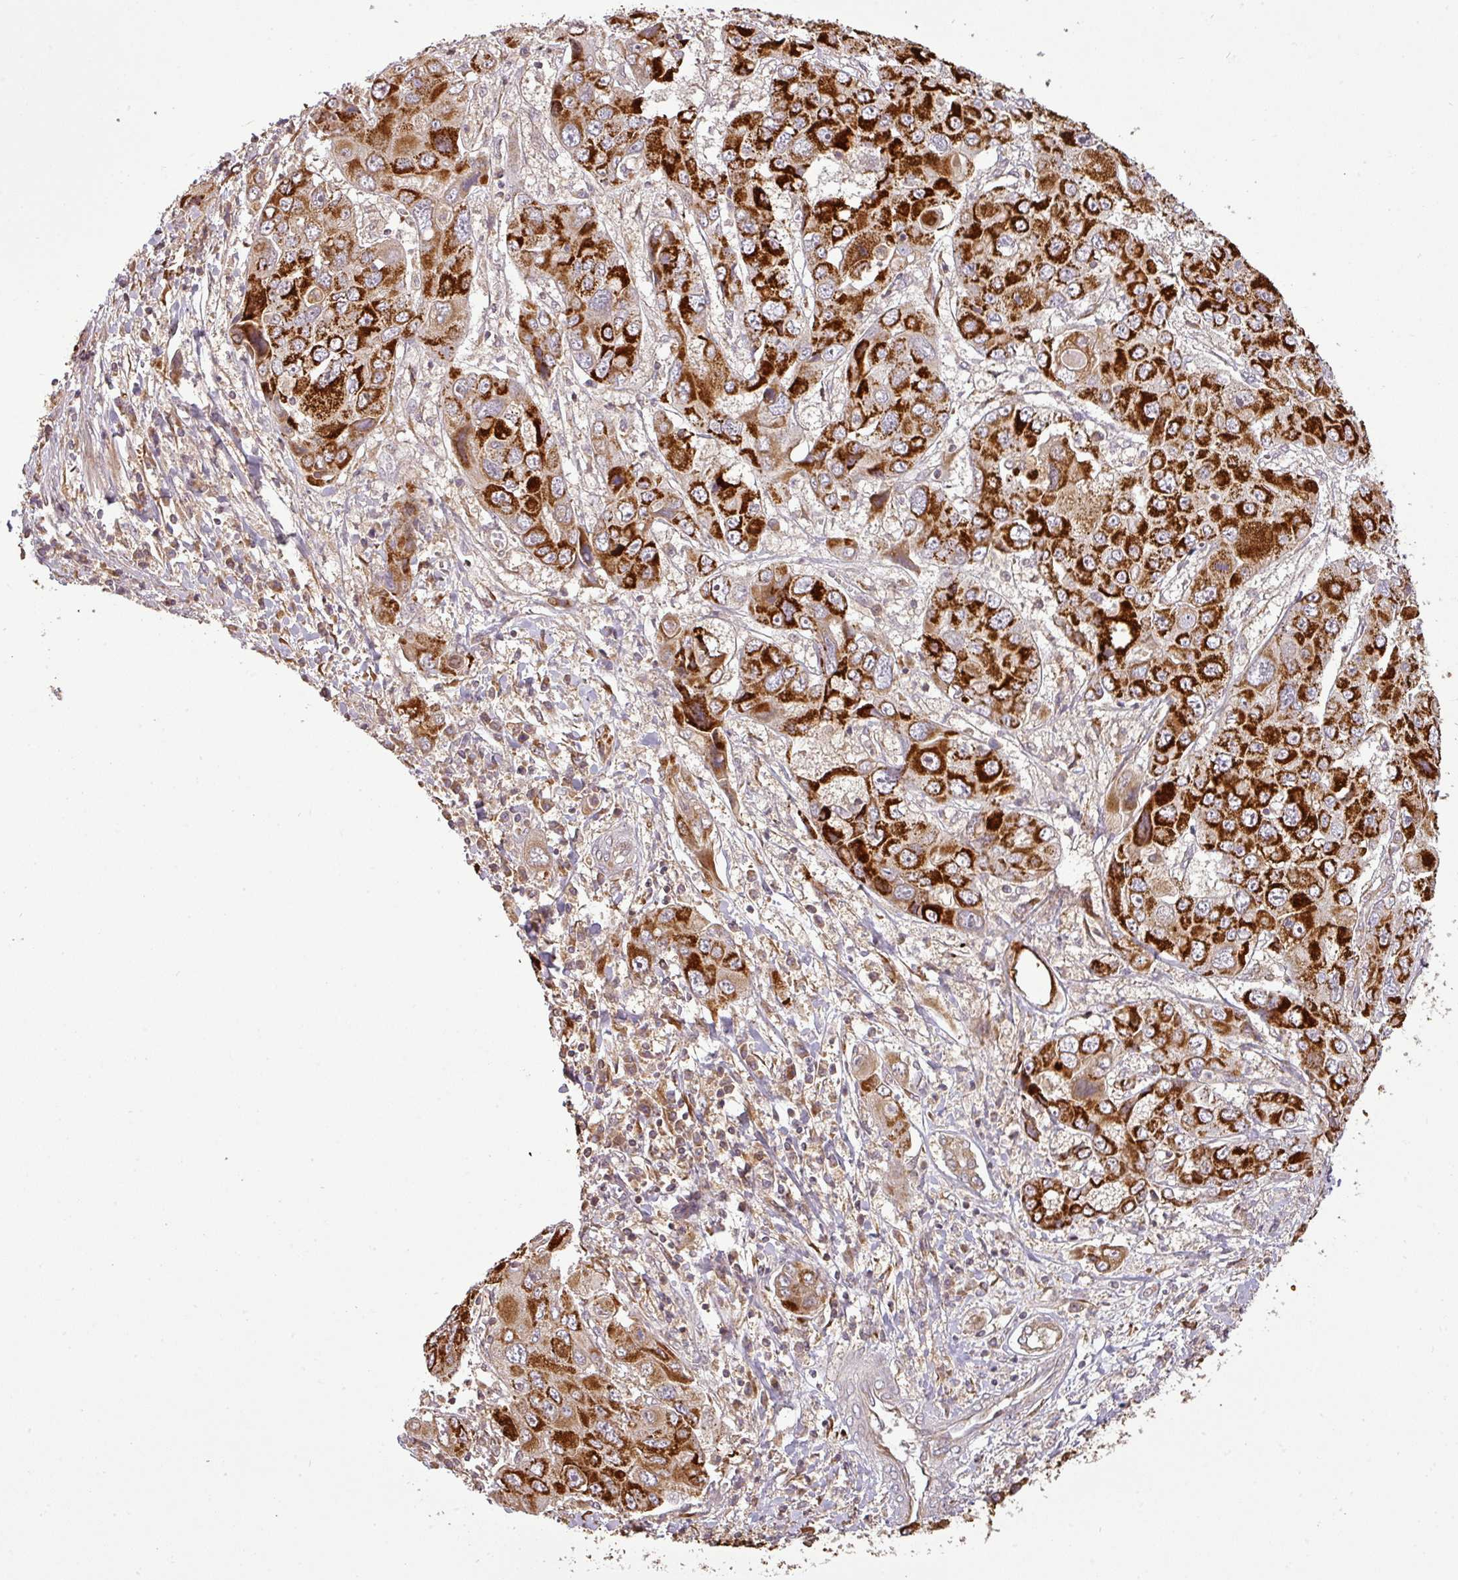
{"staining": {"intensity": "strong", "quantity": ">75%", "location": "cytoplasmic/membranous"}, "tissue": "liver cancer", "cell_type": "Tumor cells", "image_type": "cancer", "snomed": [{"axis": "morphology", "description": "Cholangiocarcinoma"}, {"axis": "topography", "description": "Liver"}], "caption": "Protein staining of cholangiocarcinoma (liver) tissue reveals strong cytoplasmic/membranous staining in approximately >75% of tumor cells. (DAB = brown stain, brightfield microscopy at high magnification).", "gene": "FAIM", "patient": {"sex": "male", "age": 67}}